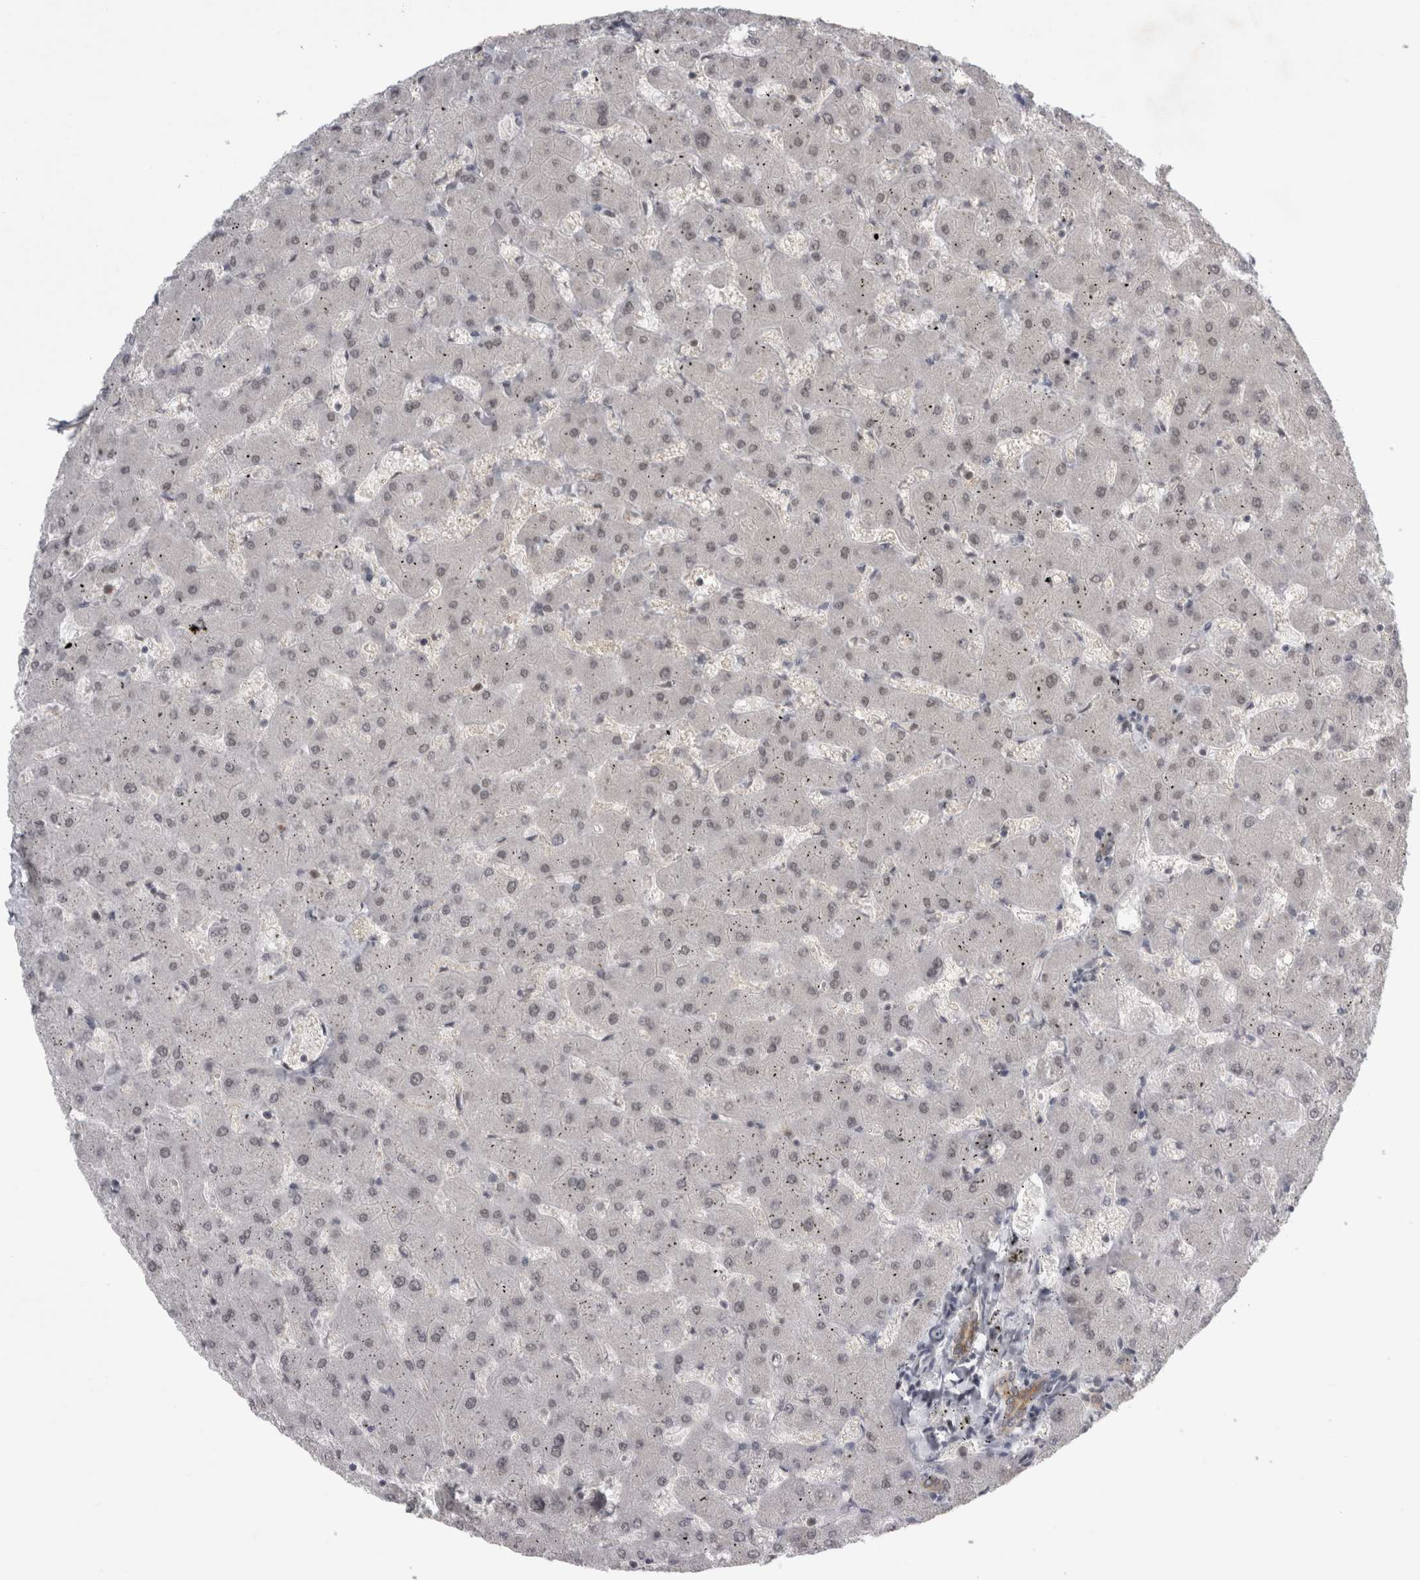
{"staining": {"intensity": "moderate", "quantity": ">75%", "location": "cytoplasmic/membranous"}, "tissue": "liver", "cell_type": "Cholangiocytes", "image_type": "normal", "snomed": [{"axis": "morphology", "description": "Normal tissue, NOS"}, {"axis": "topography", "description": "Liver"}], "caption": "IHC micrograph of benign liver: human liver stained using immunohistochemistry (IHC) exhibits medium levels of moderate protein expression localized specifically in the cytoplasmic/membranous of cholangiocytes, appearing as a cytoplasmic/membranous brown color.", "gene": "ZNF341", "patient": {"sex": "female", "age": 63}}